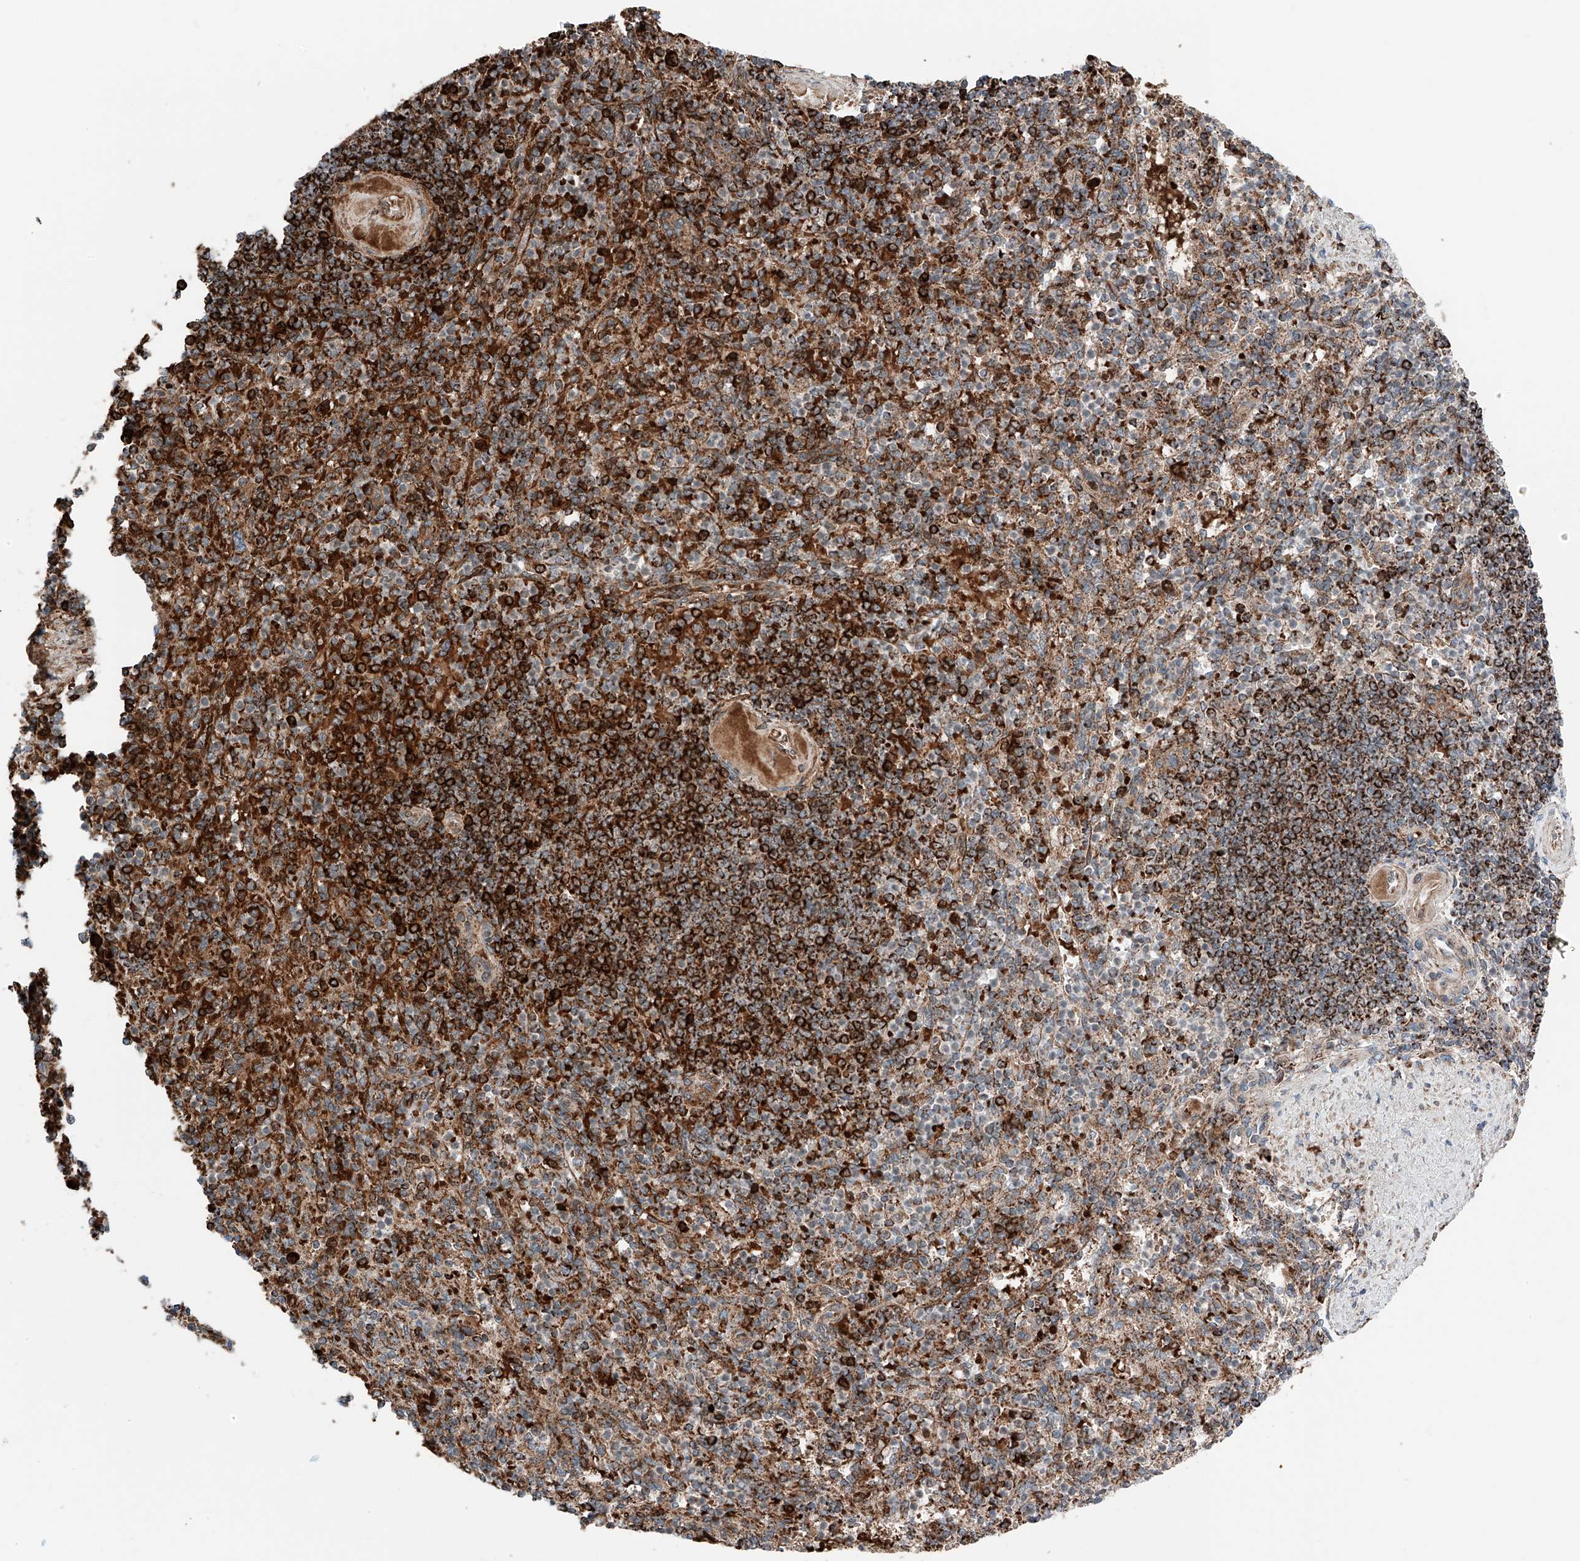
{"staining": {"intensity": "strong", "quantity": "25%-75%", "location": "cytoplasmic/membranous"}, "tissue": "spleen", "cell_type": "Cells in red pulp", "image_type": "normal", "snomed": [{"axis": "morphology", "description": "Normal tissue, NOS"}, {"axis": "topography", "description": "Spleen"}], "caption": "IHC histopathology image of benign human spleen stained for a protein (brown), which displays high levels of strong cytoplasmic/membranous expression in about 25%-75% of cells in red pulp.", "gene": "ZSCAN29", "patient": {"sex": "female", "age": 74}}